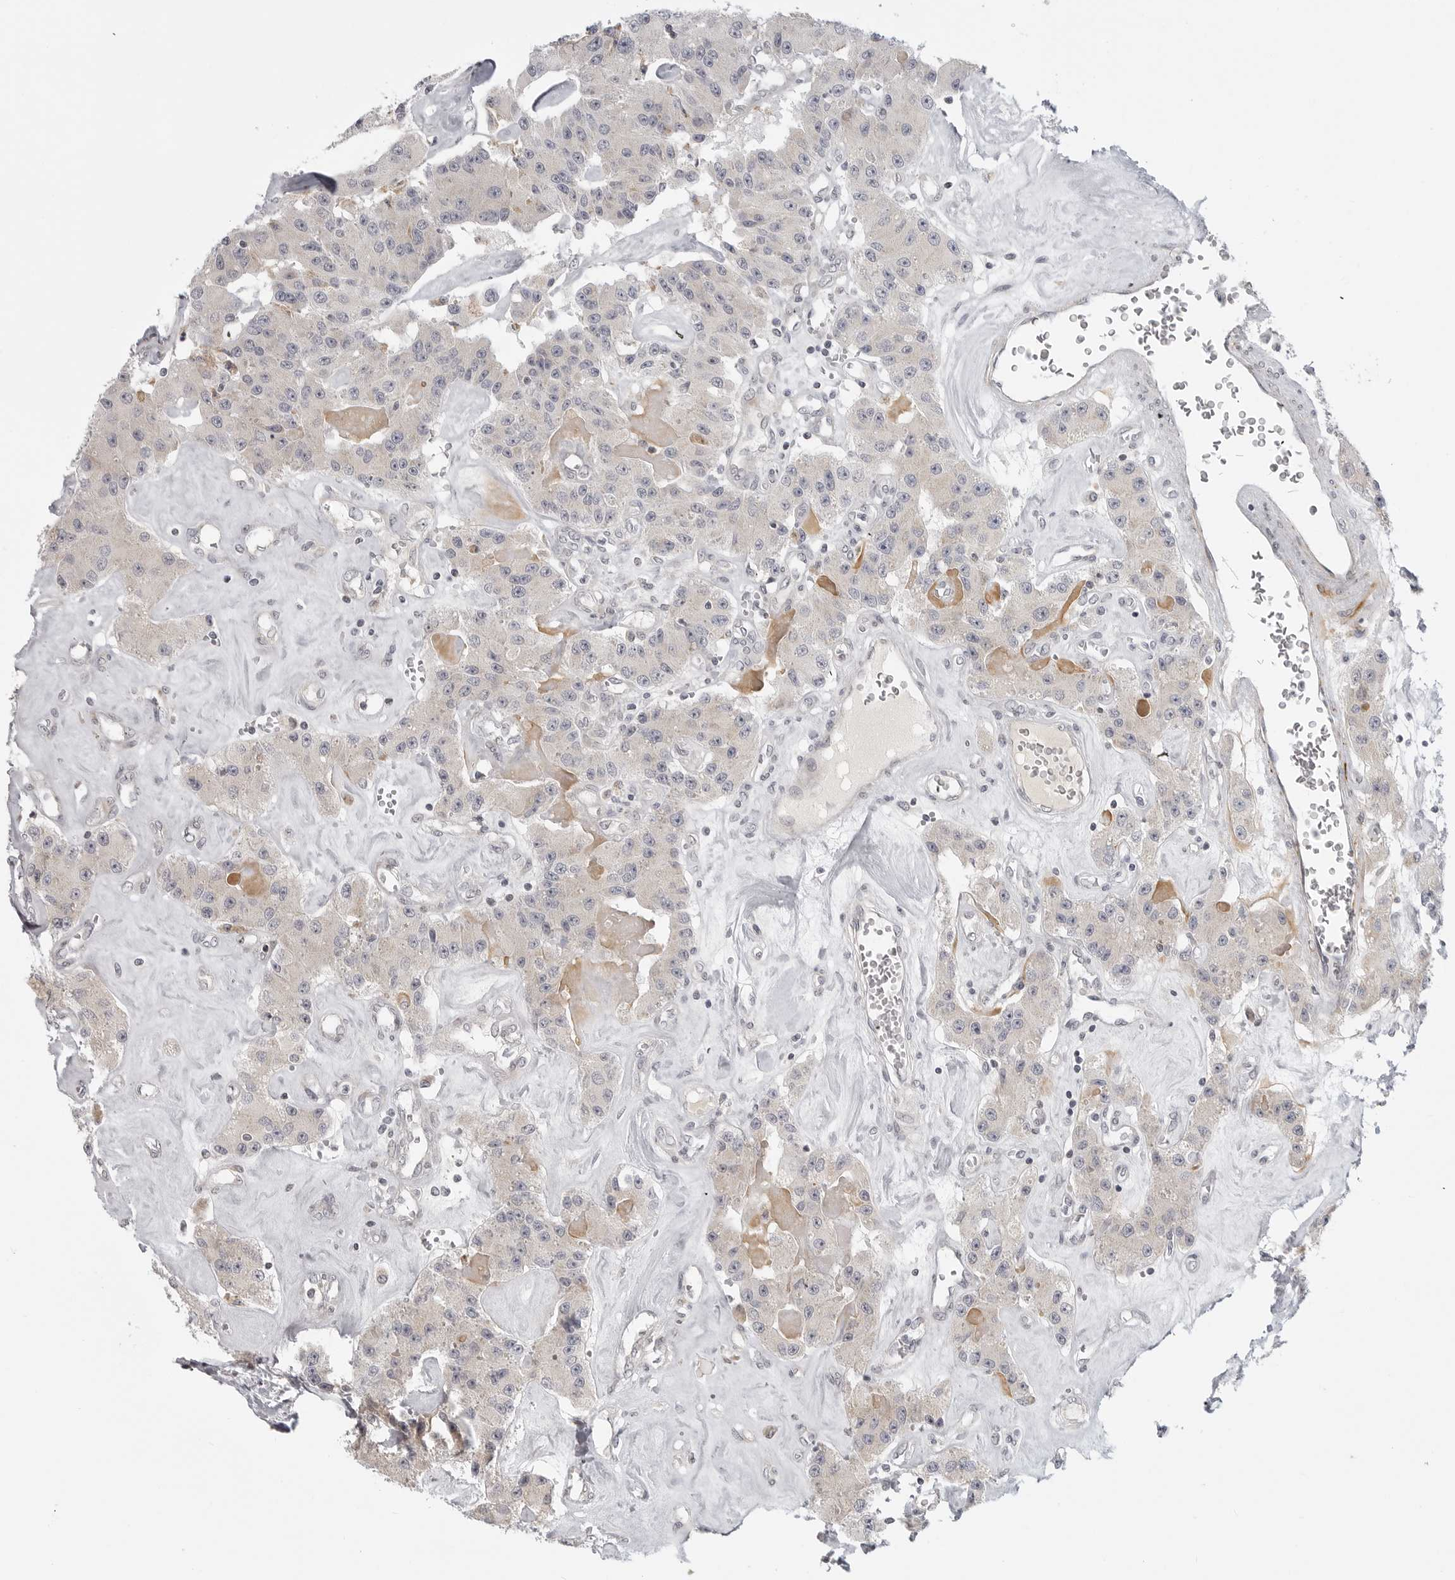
{"staining": {"intensity": "negative", "quantity": "none", "location": "none"}, "tissue": "carcinoid", "cell_type": "Tumor cells", "image_type": "cancer", "snomed": [{"axis": "morphology", "description": "Carcinoid, malignant, NOS"}, {"axis": "topography", "description": "Pancreas"}], "caption": "The histopathology image exhibits no significant staining in tumor cells of carcinoid (malignant). (Stains: DAB (3,3'-diaminobenzidine) immunohistochemistry (IHC) with hematoxylin counter stain, Microscopy: brightfield microscopy at high magnification).", "gene": "MAP7D1", "patient": {"sex": "male", "age": 41}}